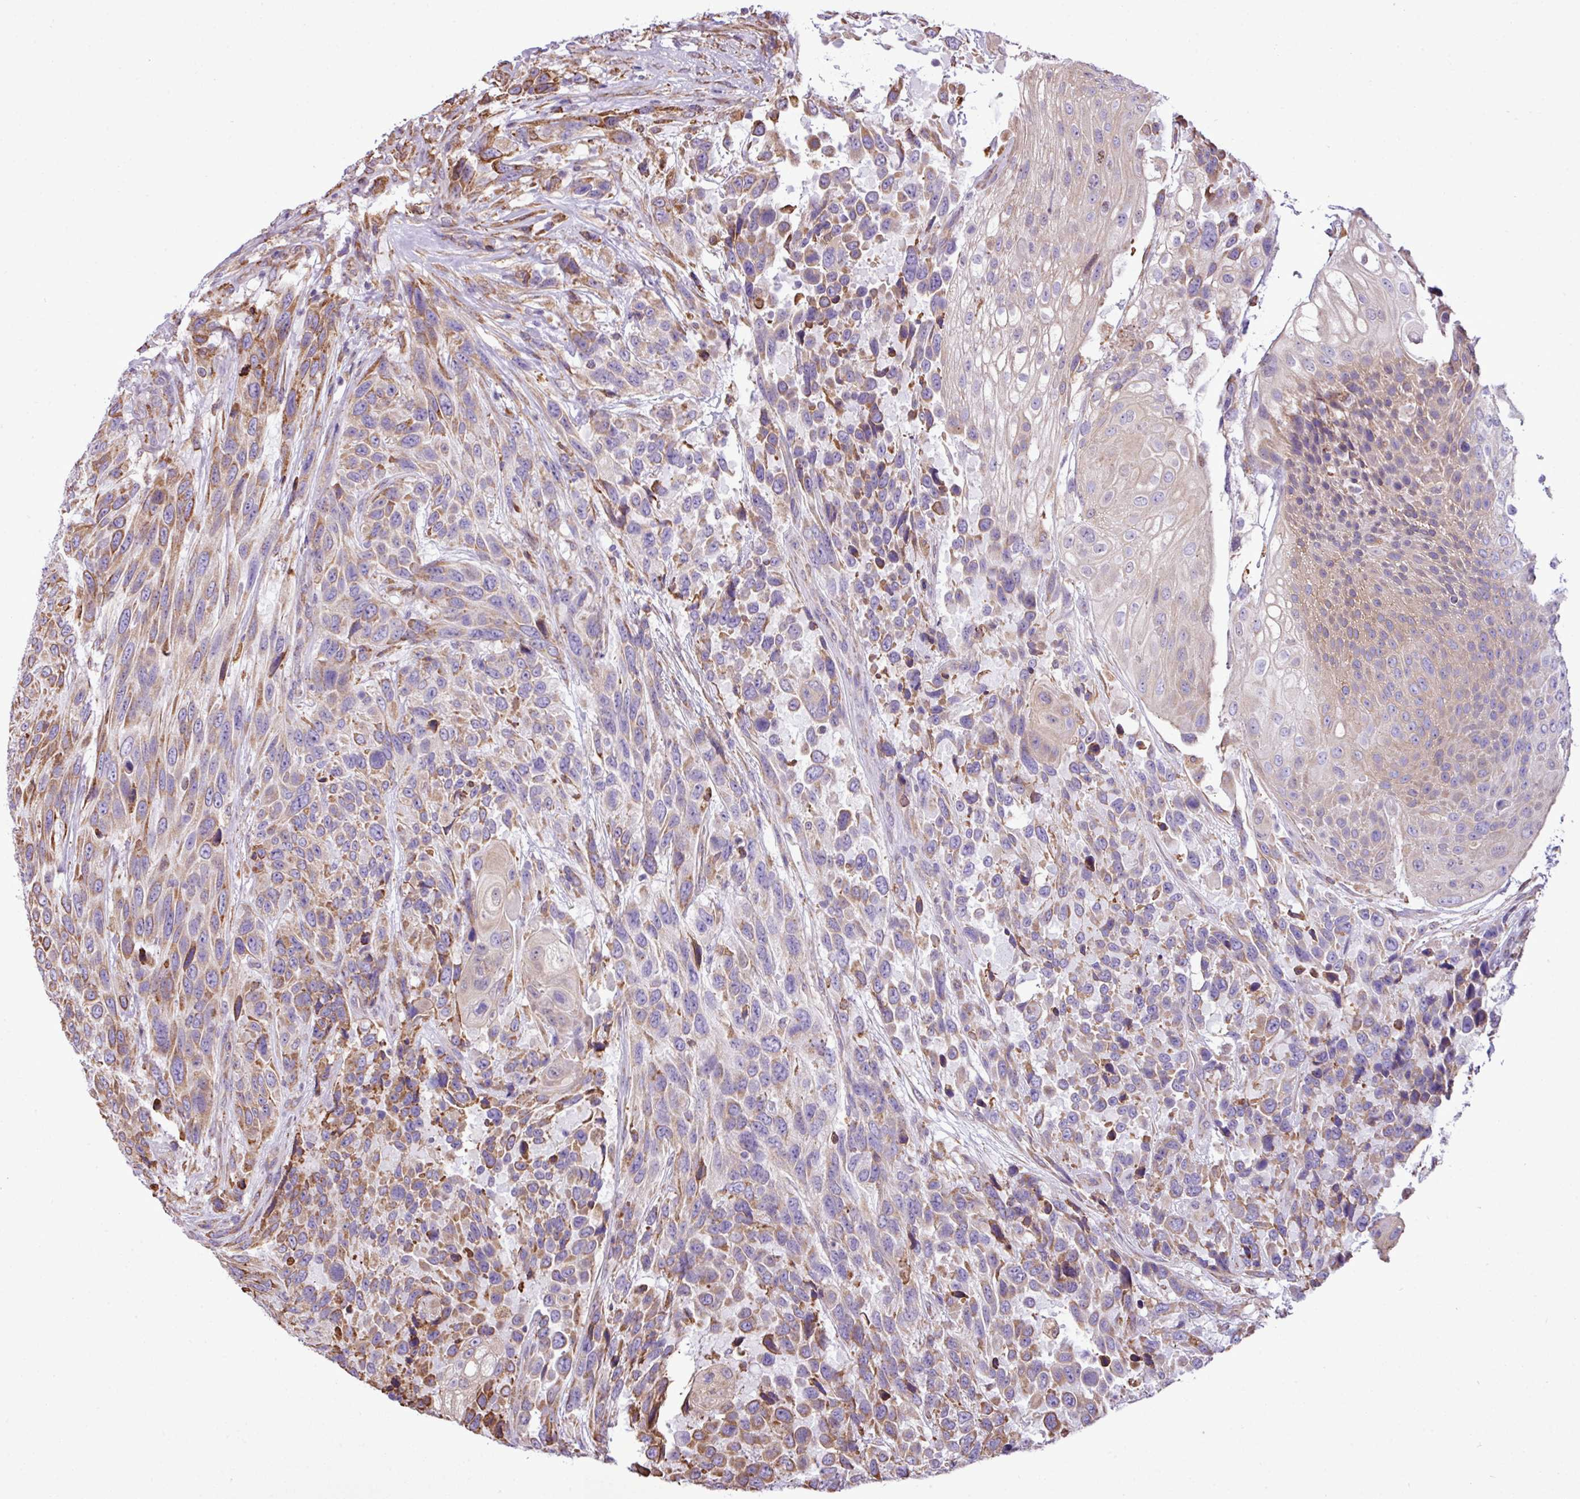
{"staining": {"intensity": "moderate", "quantity": "25%-75%", "location": "cytoplasmic/membranous"}, "tissue": "urothelial cancer", "cell_type": "Tumor cells", "image_type": "cancer", "snomed": [{"axis": "morphology", "description": "Urothelial carcinoma, High grade"}, {"axis": "topography", "description": "Urinary bladder"}], "caption": "Tumor cells demonstrate medium levels of moderate cytoplasmic/membranous staining in about 25%-75% of cells in human urothelial carcinoma (high-grade). Nuclei are stained in blue.", "gene": "ZSCAN5A", "patient": {"sex": "female", "age": 70}}